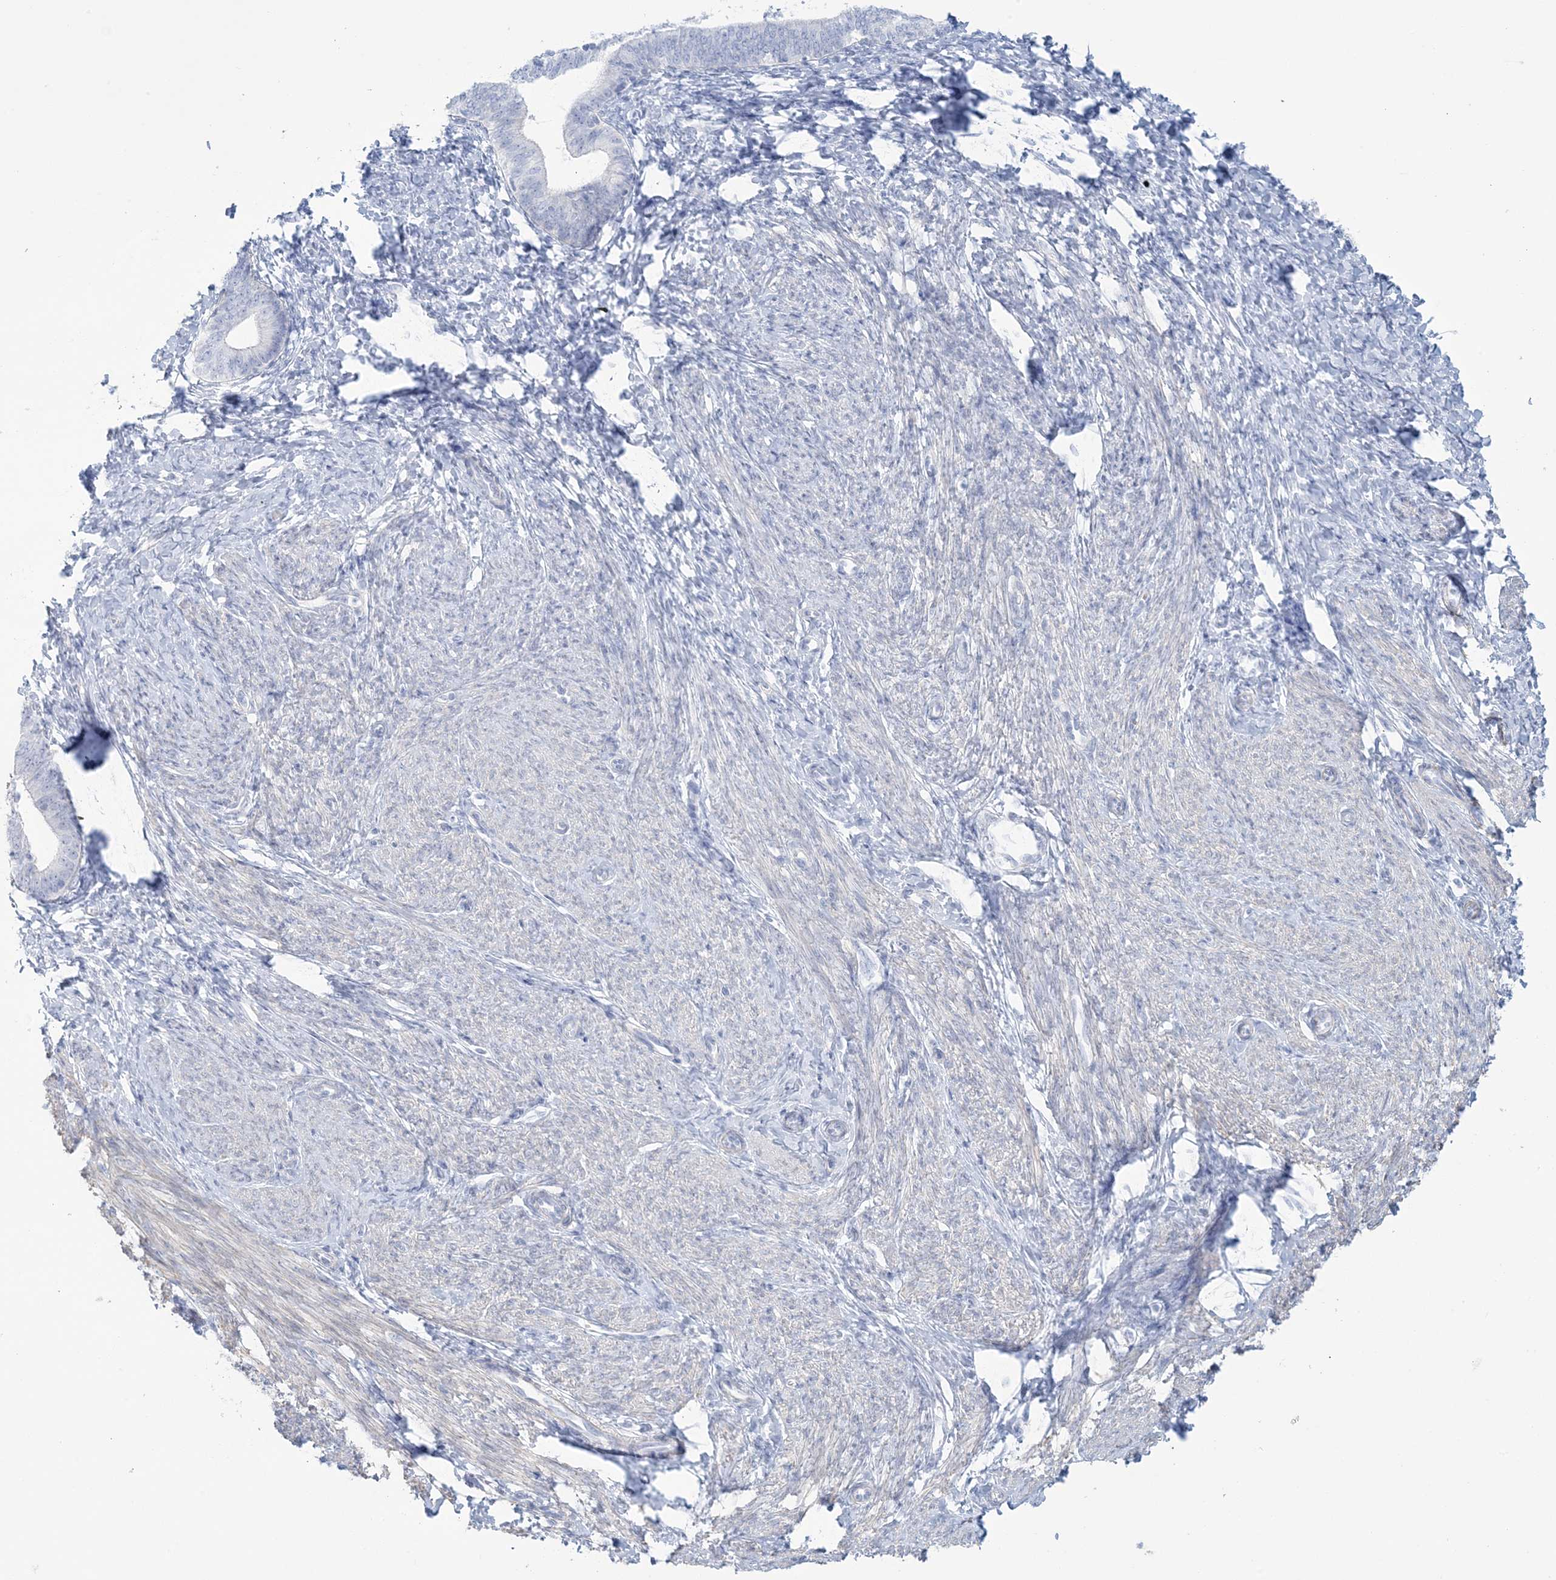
{"staining": {"intensity": "negative", "quantity": "none", "location": "none"}, "tissue": "endometrium", "cell_type": "Cells in endometrial stroma", "image_type": "normal", "snomed": [{"axis": "morphology", "description": "Normal tissue, NOS"}, {"axis": "topography", "description": "Endometrium"}], "caption": "Immunohistochemistry image of unremarkable endometrium: human endometrium stained with DAB (3,3'-diaminobenzidine) demonstrates no significant protein positivity in cells in endometrial stroma.", "gene": "AGXT", "patient": {"sex": "female", "age": 72}}